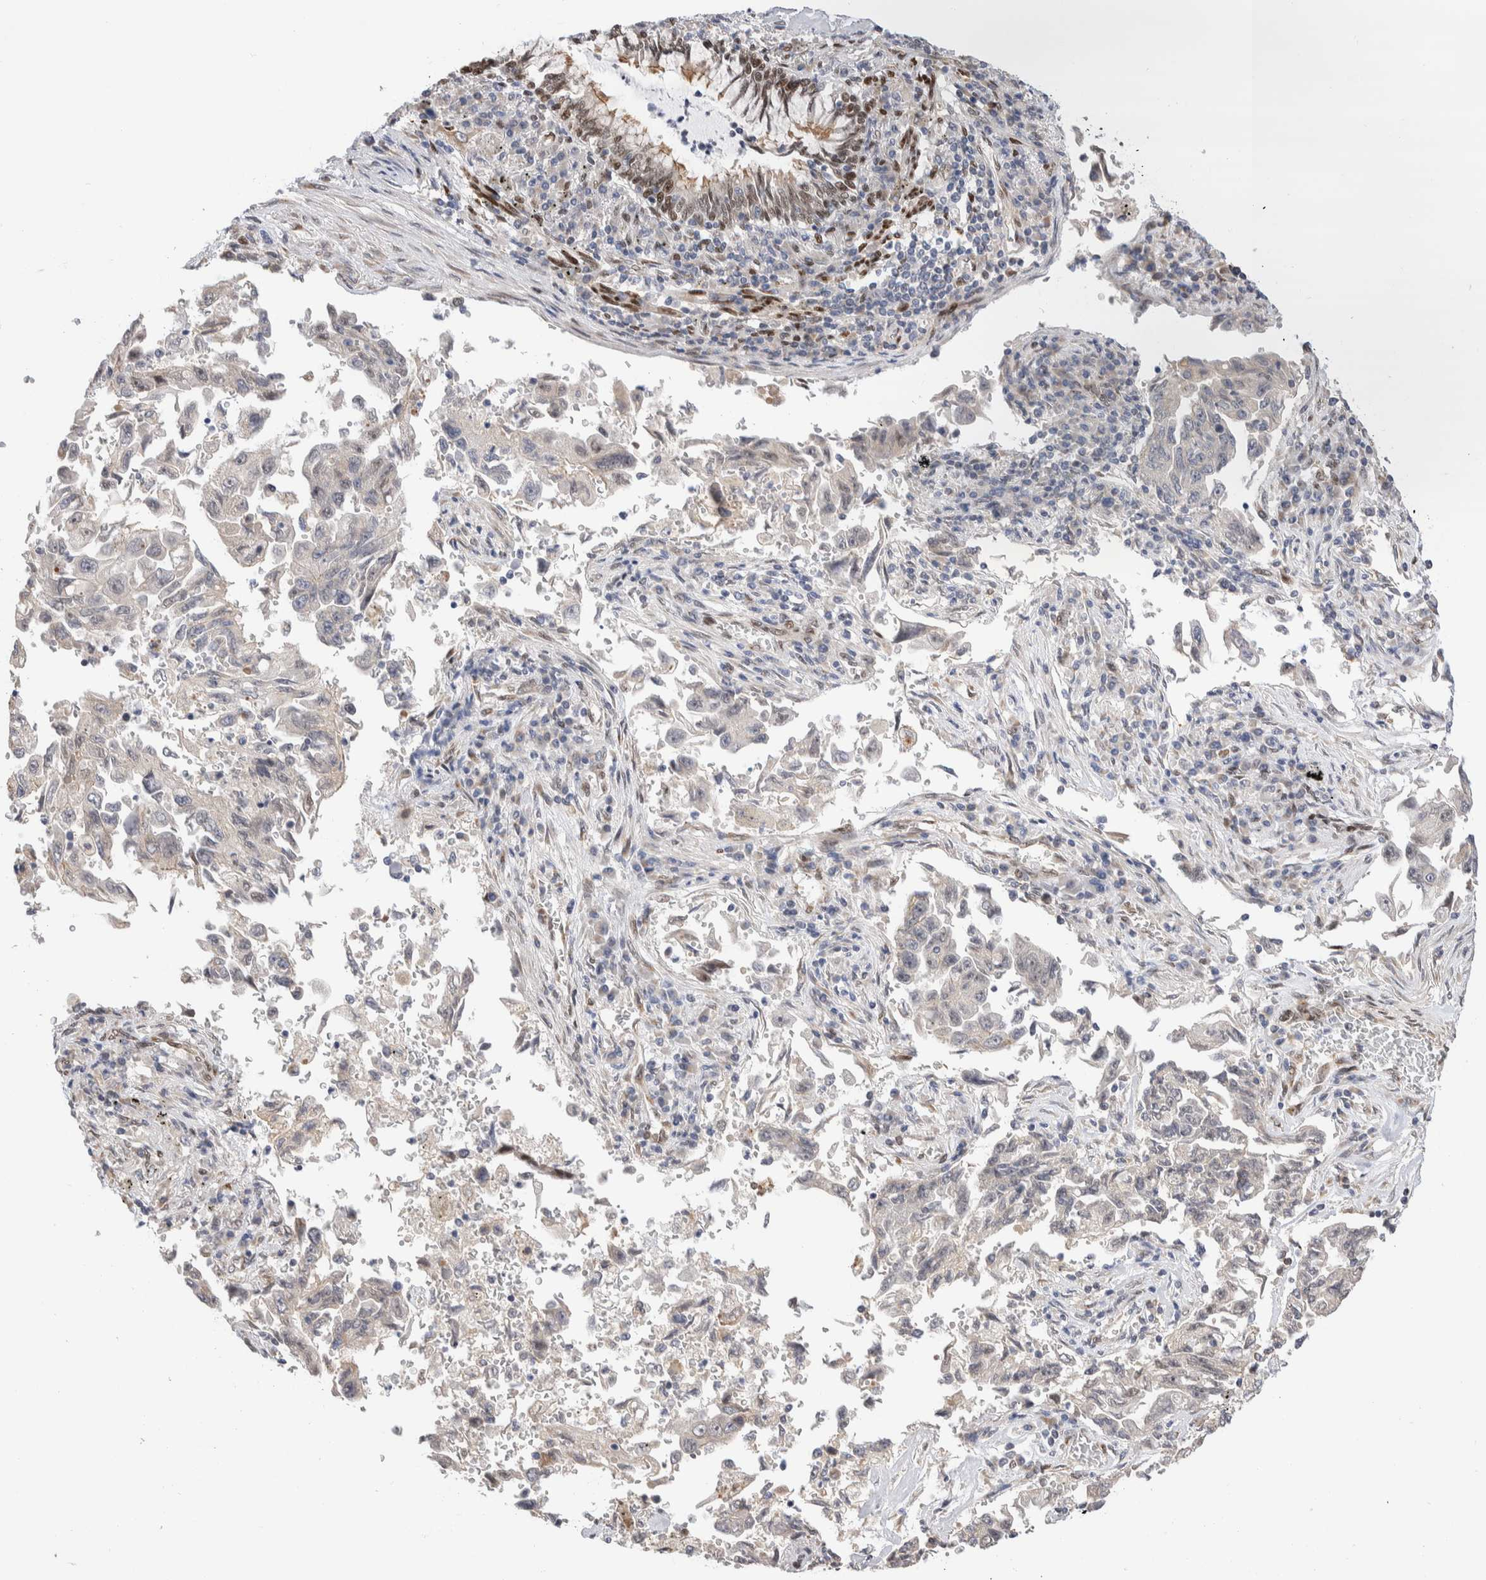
{"staining": {"intensity": "negative", "quantity": "none", "location": "none"}, "tissue": "lung cancer", "cell_type": "Tumor cells", "image_type": "cancer", "snomed": [{"axis": "morphology", "description": "Adenocarcinoma, NOS"}, {"axis": "topography", "description": "Lung"}], "caption": "An IHC micrograph of lung cancer (adenocarcinoma) is shown. There is no staining in tumor cells of lung cancer (adenocarcinoma).", "gene": "NSMAF", "patient": {"sex": "female", "age": 51}}